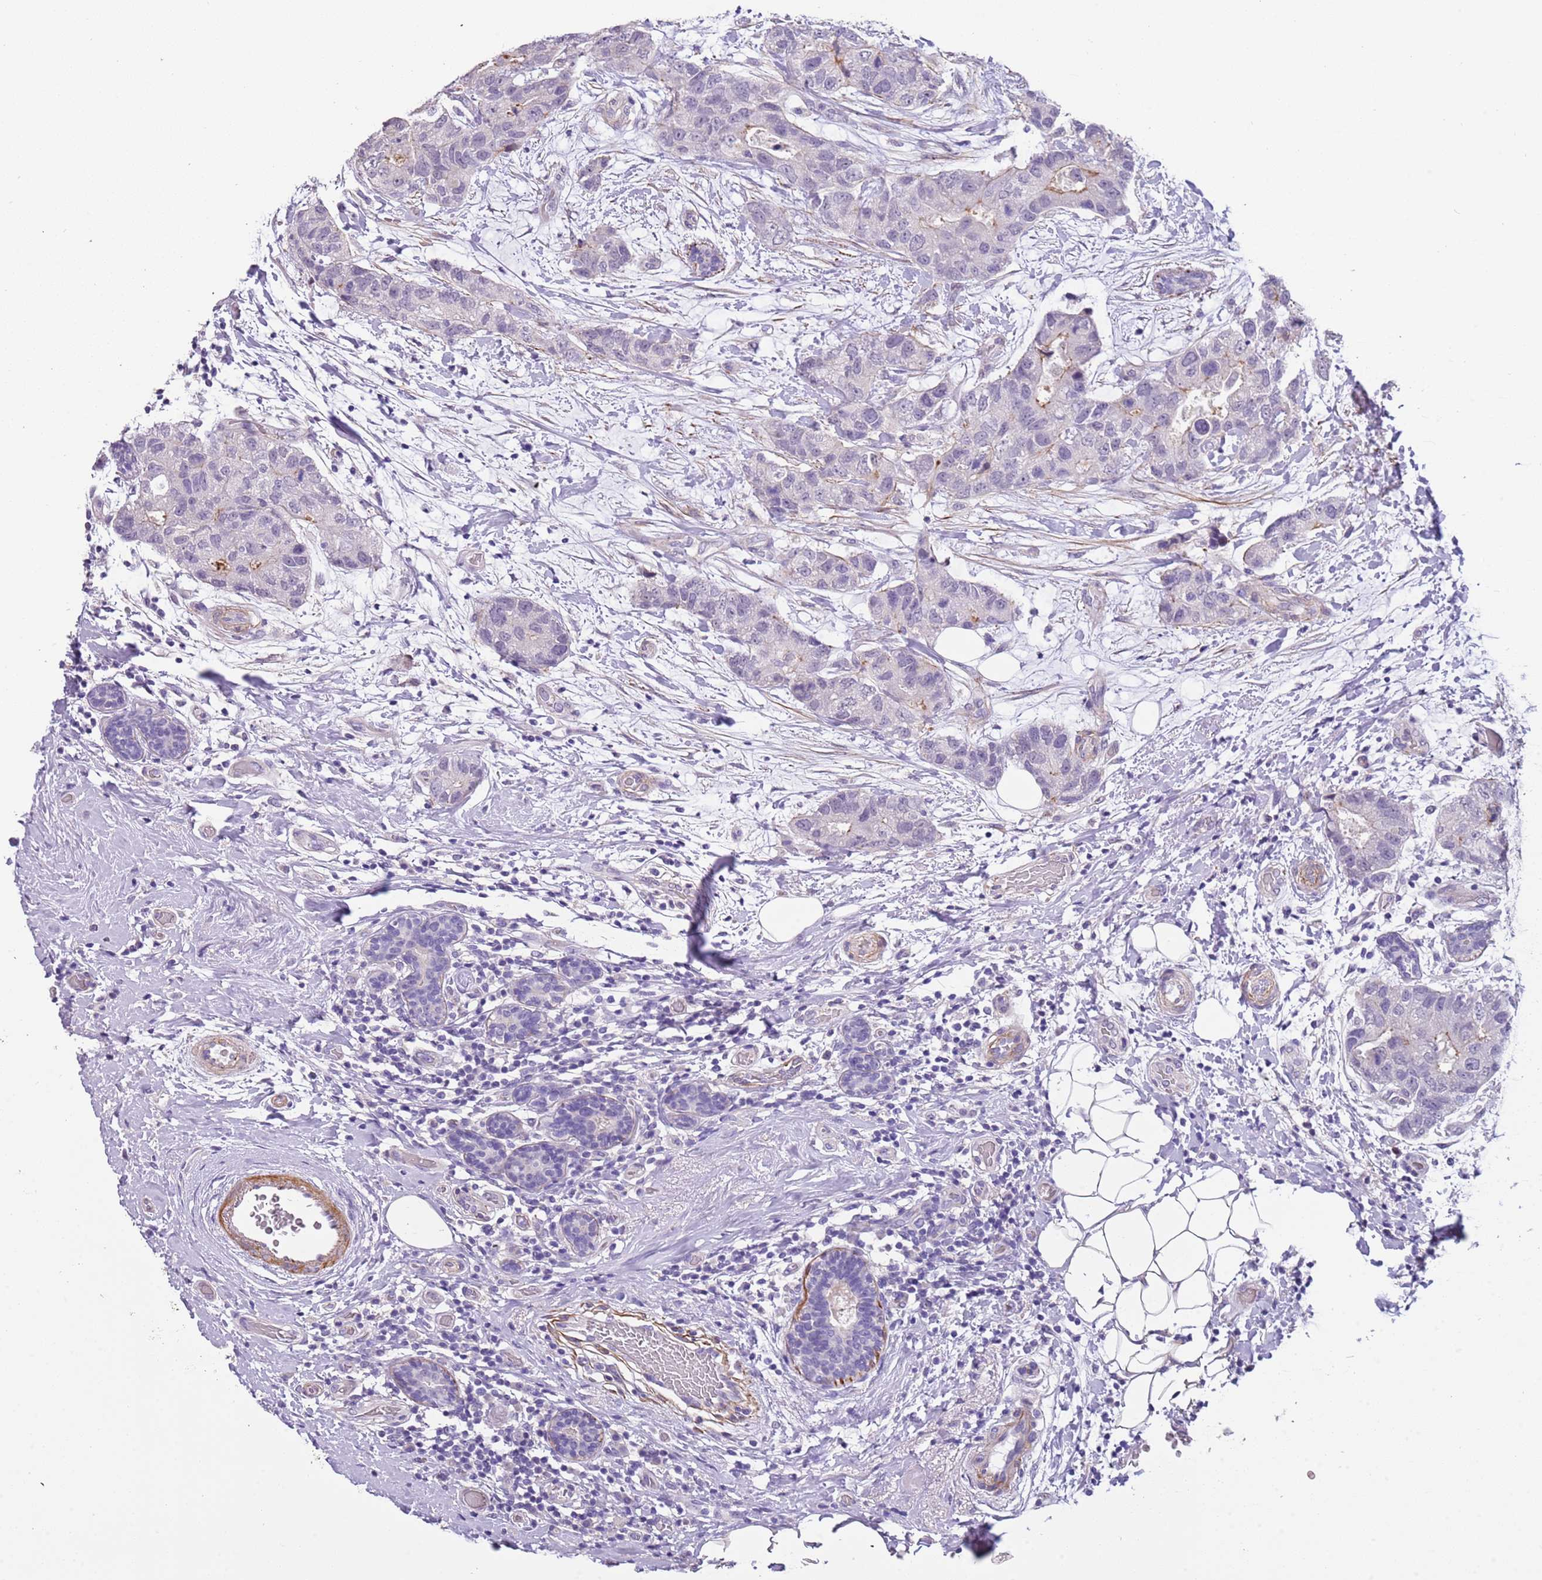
{"staining": {"intensity": "negative", "quantity": "none", "location": "none"}, "tissue": "breast cancer", "cell_type": "Tumor cells", "image_type": "cancer", "snomed": [{"axis": "morphology", "description": "Duct carcinoma"}, {"axis": "topography", "description": "Breast"}], "caption": "A photomicrograph of breast cancer stained for a protein reveals no brown staining in tumor cells.", "gene": "PCGF2", "patient": {"sex": "female", "age": 62}}